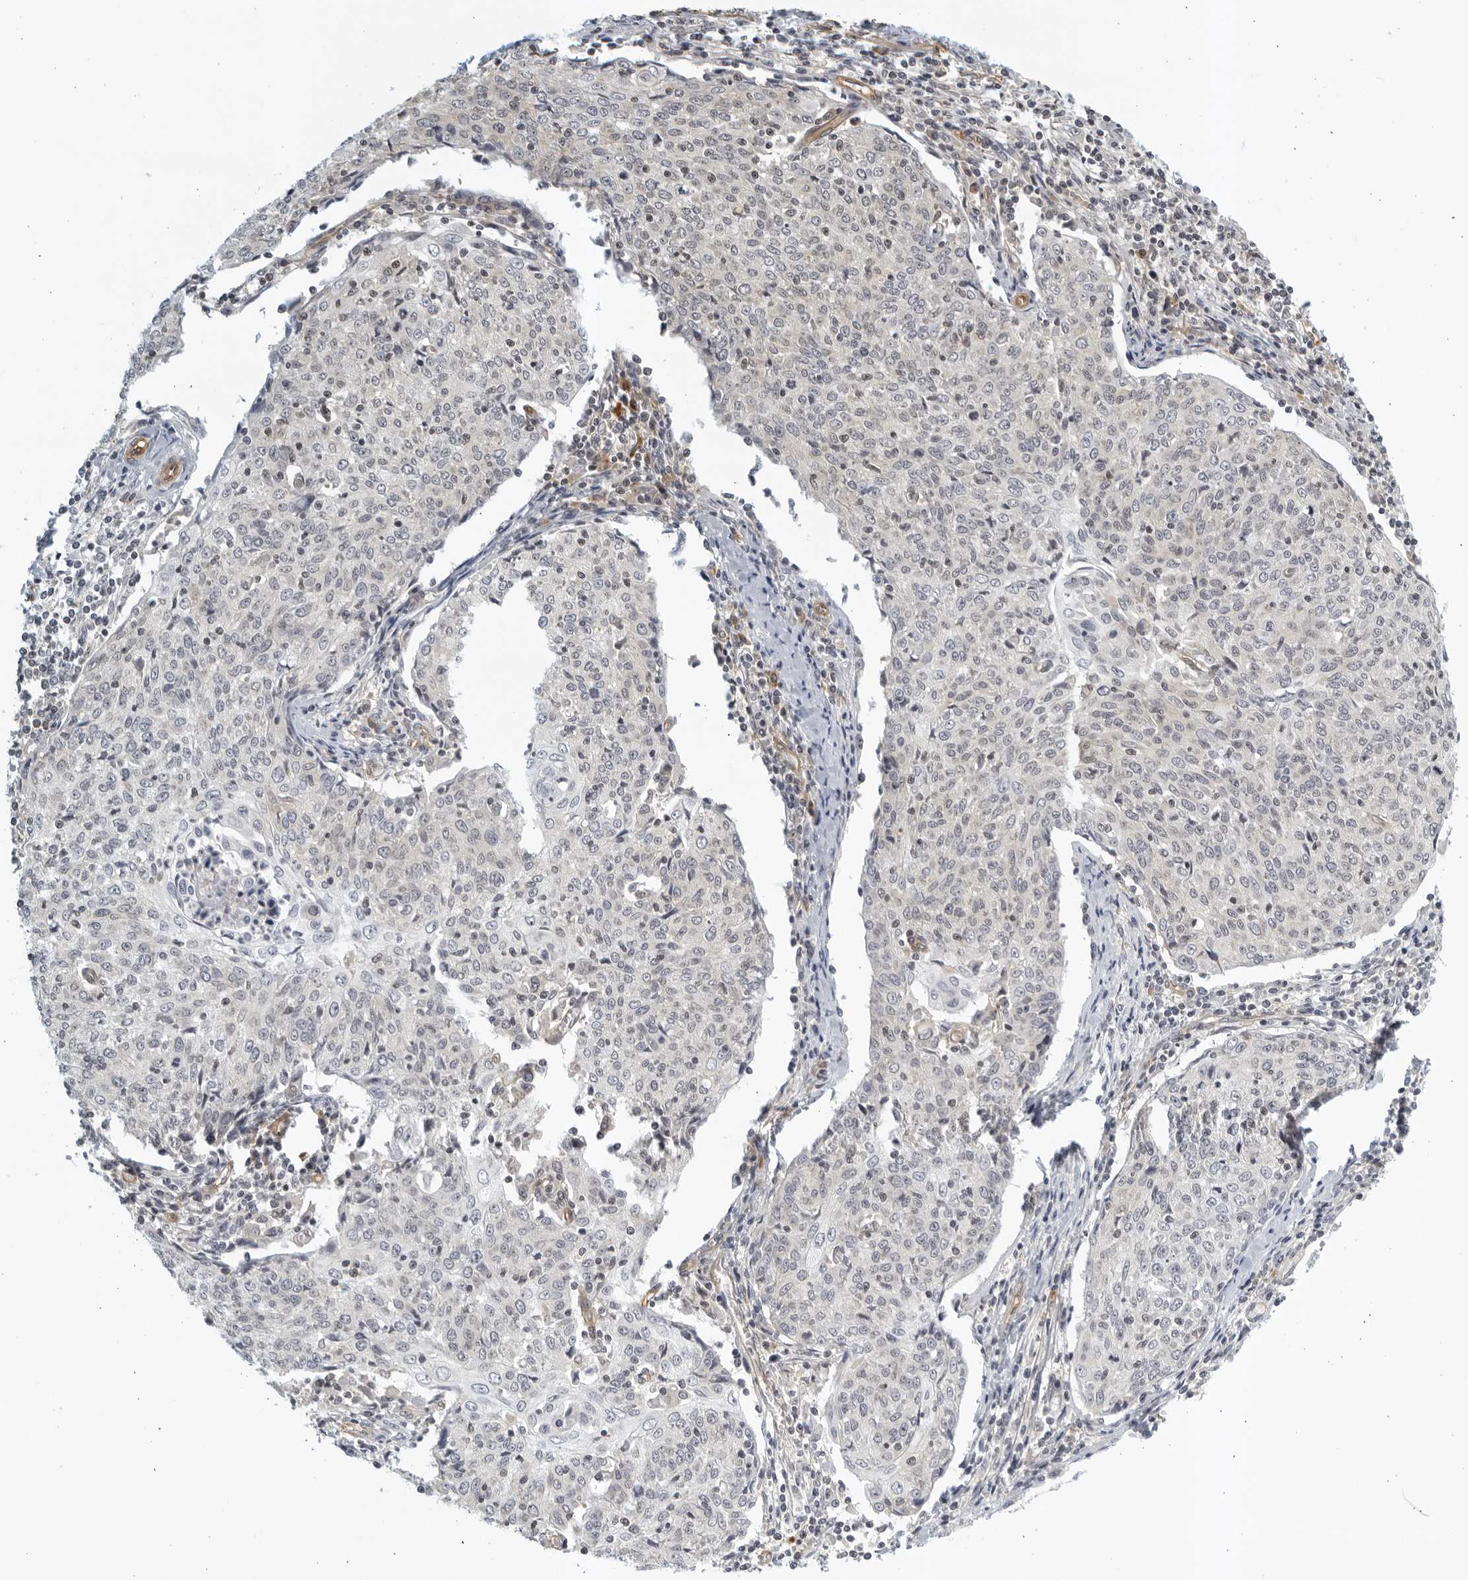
{"staining": {"intensity": "negative", "quantity": "none", "location": "none"}, "tissue": "cervical cancer", "cell_type": "Tumor cells", "image_type": "cancer", "snomed": [{"axis": "morphology", "description": "Squamous cell carcinoma, NOS"}, {"axis": "topography", "description": "Cervix"}], "caption": "Immunohistochemical staining of human cervical cancer exhibits no significant expression in tumor cells.", "gene": "SERTAD4", "patient": {"sex": "female", "age": 48}}